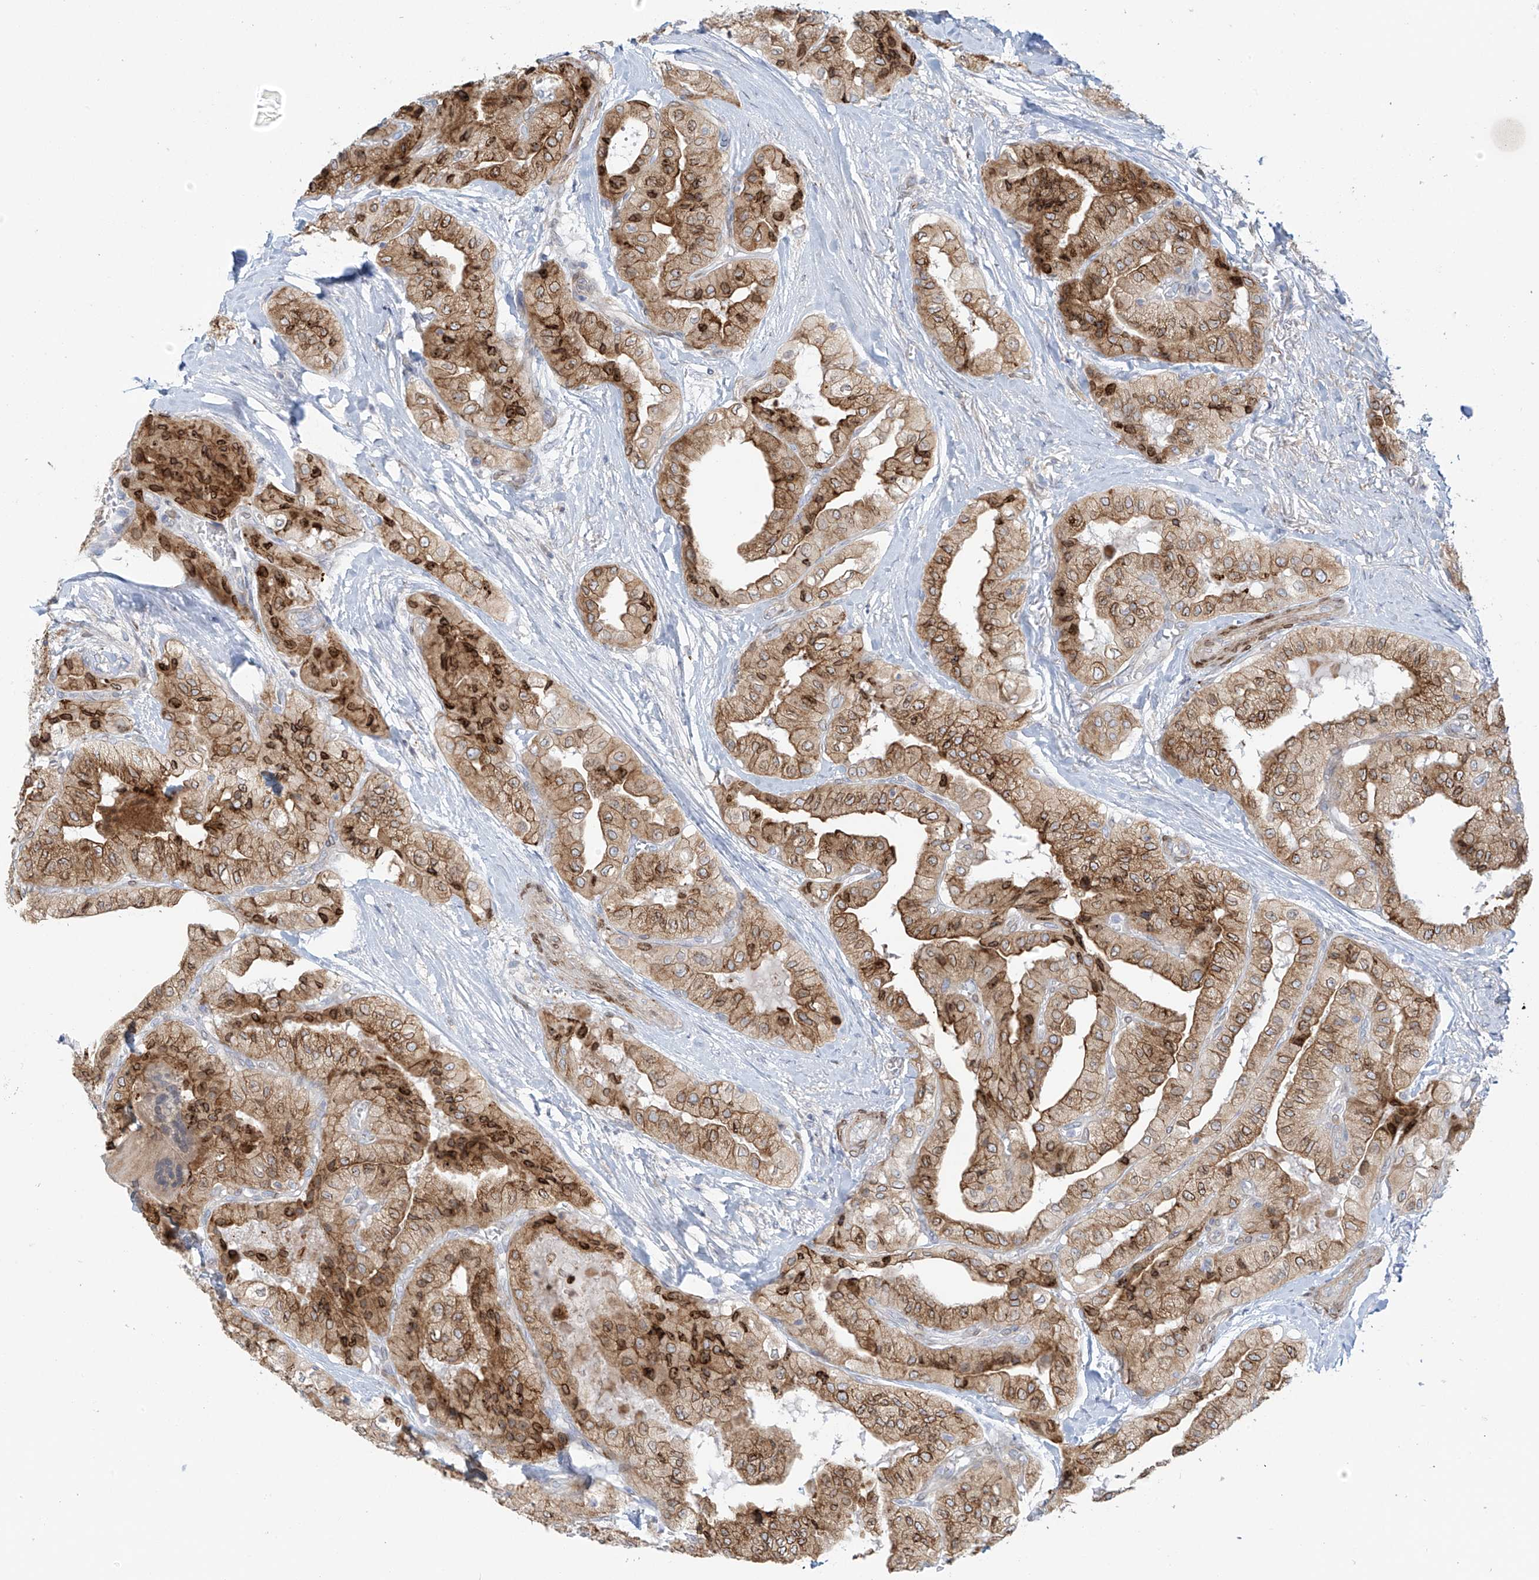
{"staining": {"intensity": "moderate", "quantity": ">75%", "location": "cytoplasmic/membranous,nuclear"}, "tissue": "thyroid cancer", "cell_type": "Tumor cells", "image_type": "cancer", "snomed": [{"axis": "morphology", "description": "Papillary adenocarcinoma, NOS"}, {"axis": "topography", "description": "Thyroid gland"}], "caption": "Immunohistochemistry of human thyroid cancer reveals medium levels of moderate cytoplasmic/membranous and nuclear positivity in about >75% of tumor cells.", "gene": "PCYOX1", "patient": {"sex": "female", "age": 59}}